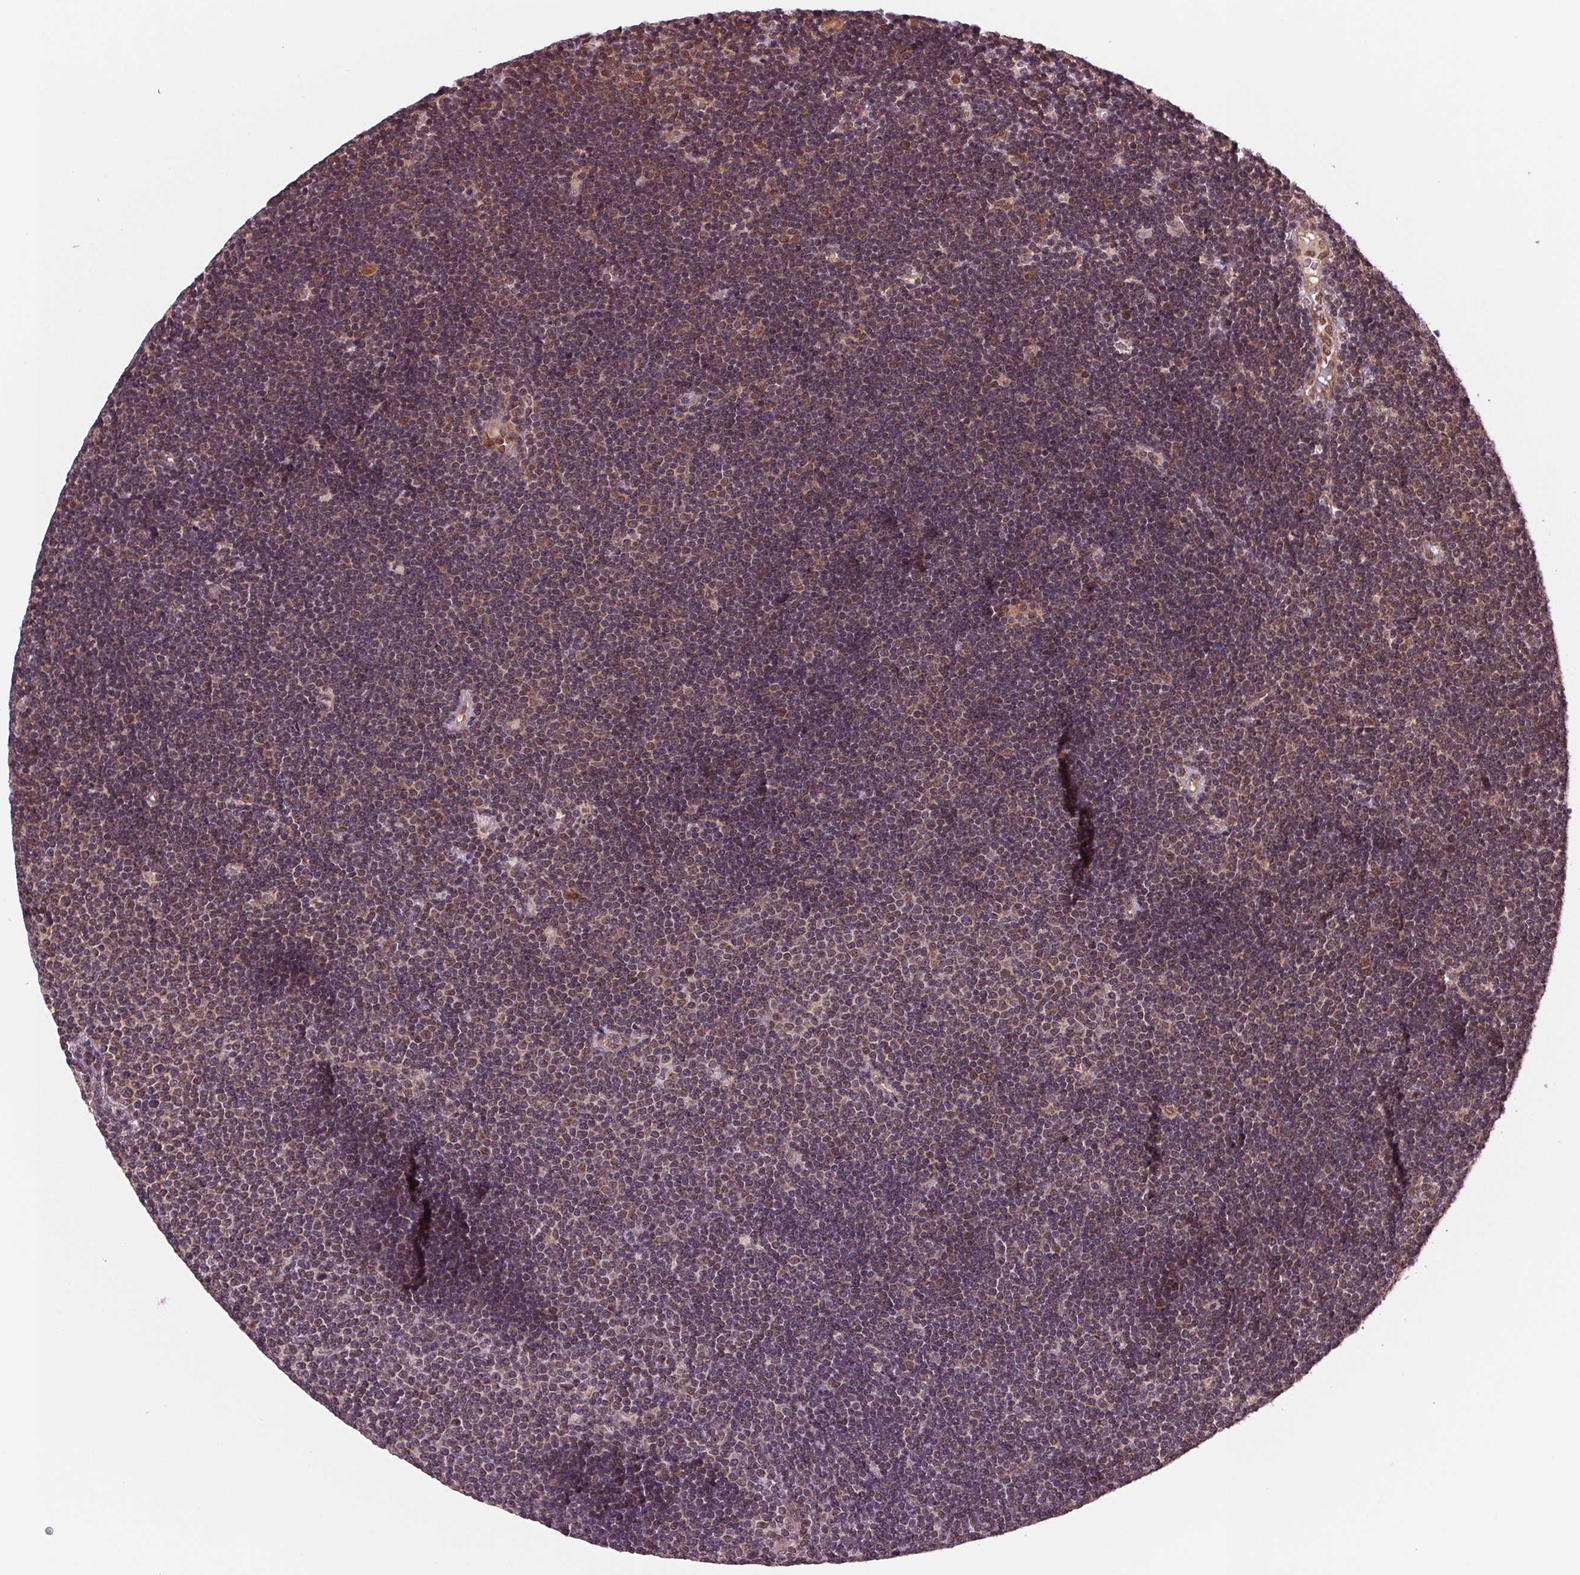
{"staining": {"intensity": "weak", "quantity": "<25%", "location": "cytoplasmic/membranous"}, "tissue": "lymphoma", "cell_type": "Tumor cells", "image_type": "cancer", "snomed": [{"axis": "morphology", "description": "Malignant lymphoma, non-Hodgkin's type, Low grade"}, {"axis": "topography", "description": "Brain"}], "caption": "Tumor cells show no significant protein positivity in lymphoma.", "gene": "STAT3", "patient": {"sex": "female", "age": 66}}